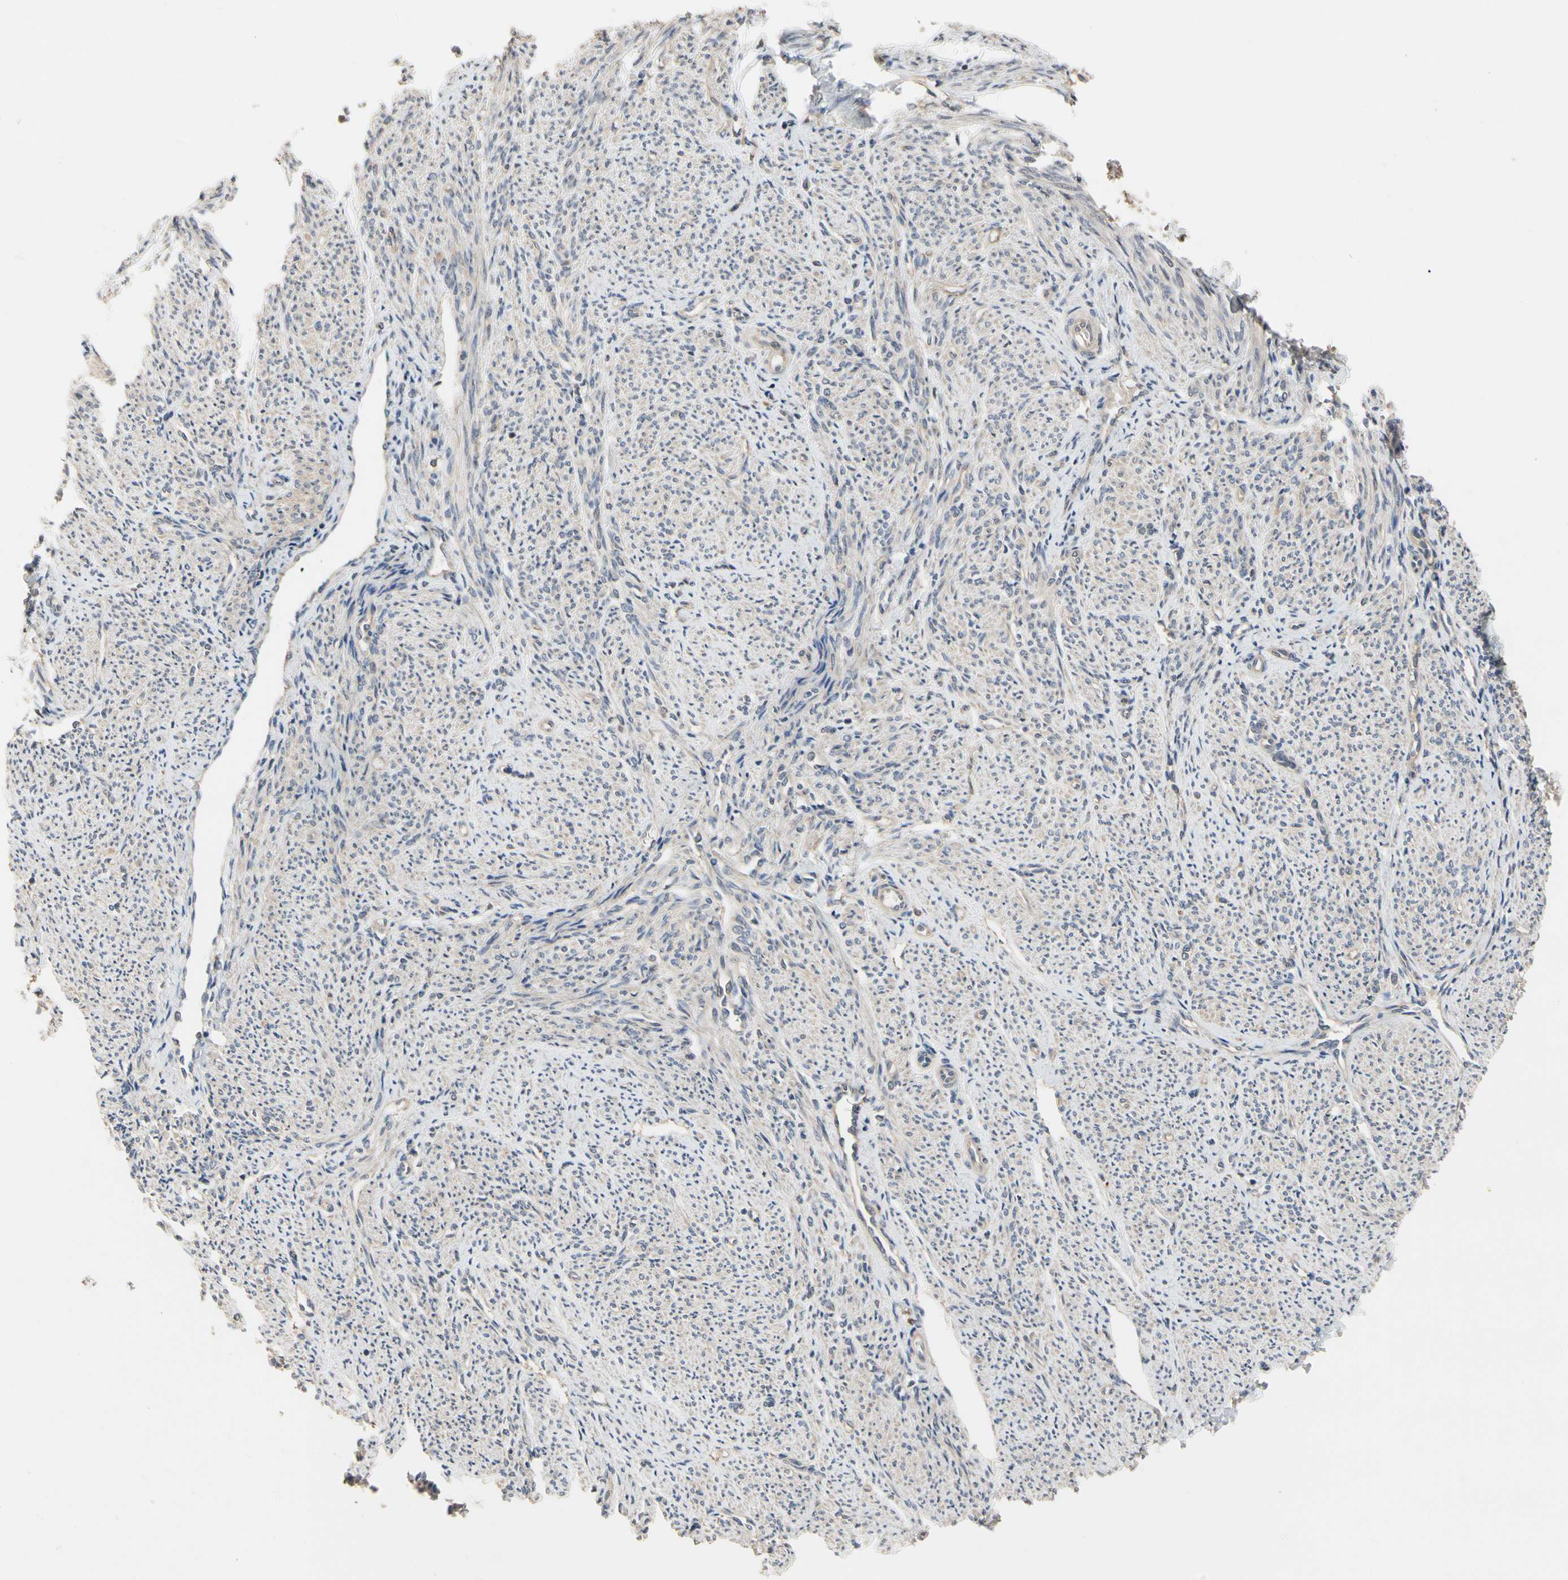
{"staining": {"intensity": "weak", "quantity": ">75%", "location": "cytoplasmic/membranous"}, "tissue": "smooth muscle", "cell_type": "Smooth muscle cells", "image_type": "normal", "snomed": [{"axis": "morphology", "description": "Normal tissue, NOS"}, {"axis": "topography", "description": "Smooth muscle"}], "caption": "Immunohistochemistry (DAB (3,3'-diaminobenzidine)) staining of unremarkable human smooth muscle reveals weak cytoplasmic/membranous protein expression in about >75% of smooth muscle cells. (Stains: DAB in brown, nuclei in blue, Microscopy: brightfield microscopy at high magnification).", "gene": "CYTIP", "patient": {"sex": "female", "age": 65}}